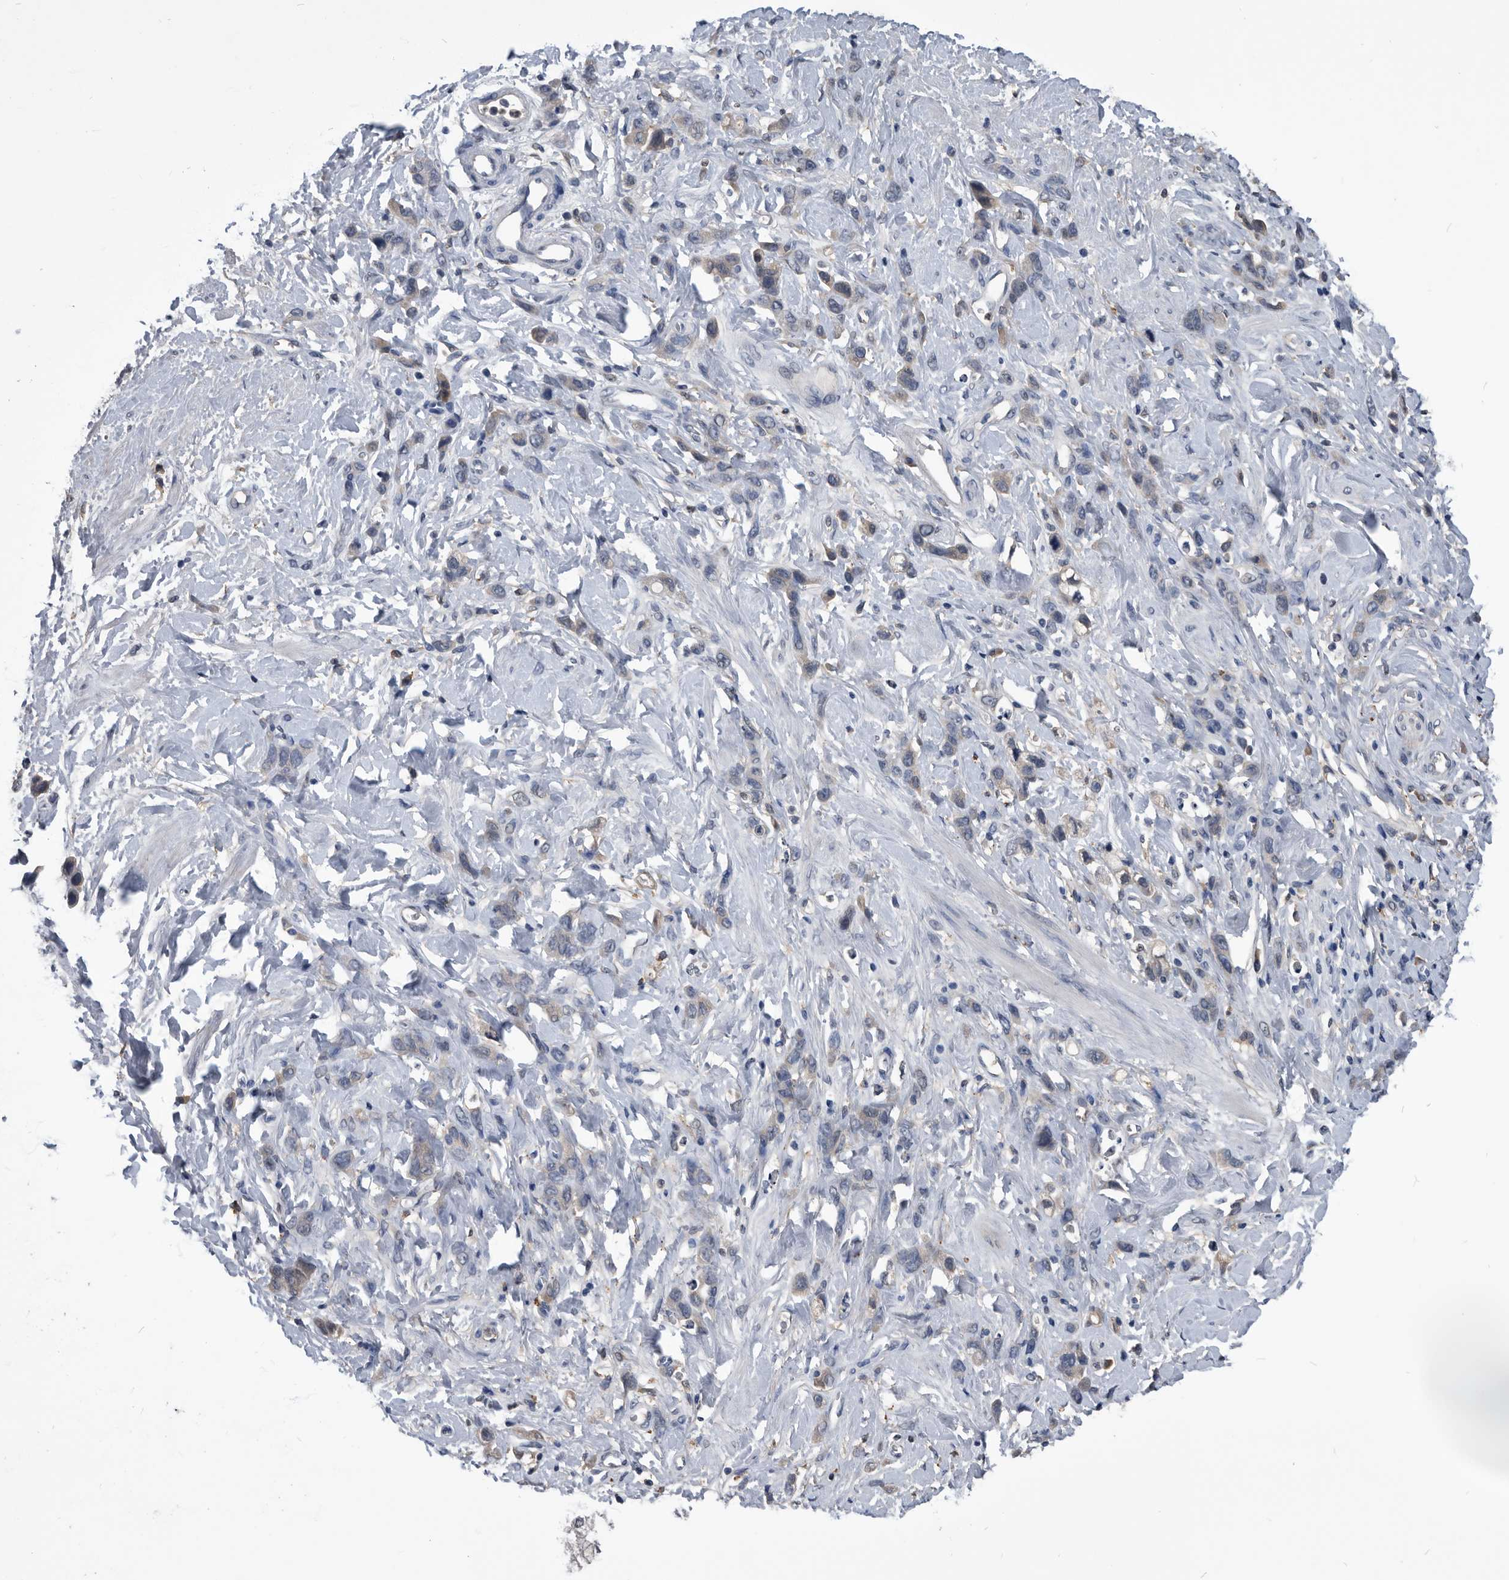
{"staining": {"intensity": "weak", "quantity": "<25%", "location": "cytoplasmic/membranous"}, "tissue": "stomach cancer", "cell_type": "Tumor cells", "image_type": "cancer", "snomed": [{"axis": "morphology", "description": "Normal tissue, NOS"}, {"axis": "morphology", "description": "Adenocarcinoma, NOS"}, {"axis": "topography", "description": "Stomach"}], "caption": "This is an IHC photomicrograph of stomach cancer (adenocarcinoma). There is no staining in tumor cells.", "gene": "PDXK", "patient": {"sex": "male", "age": 82}}